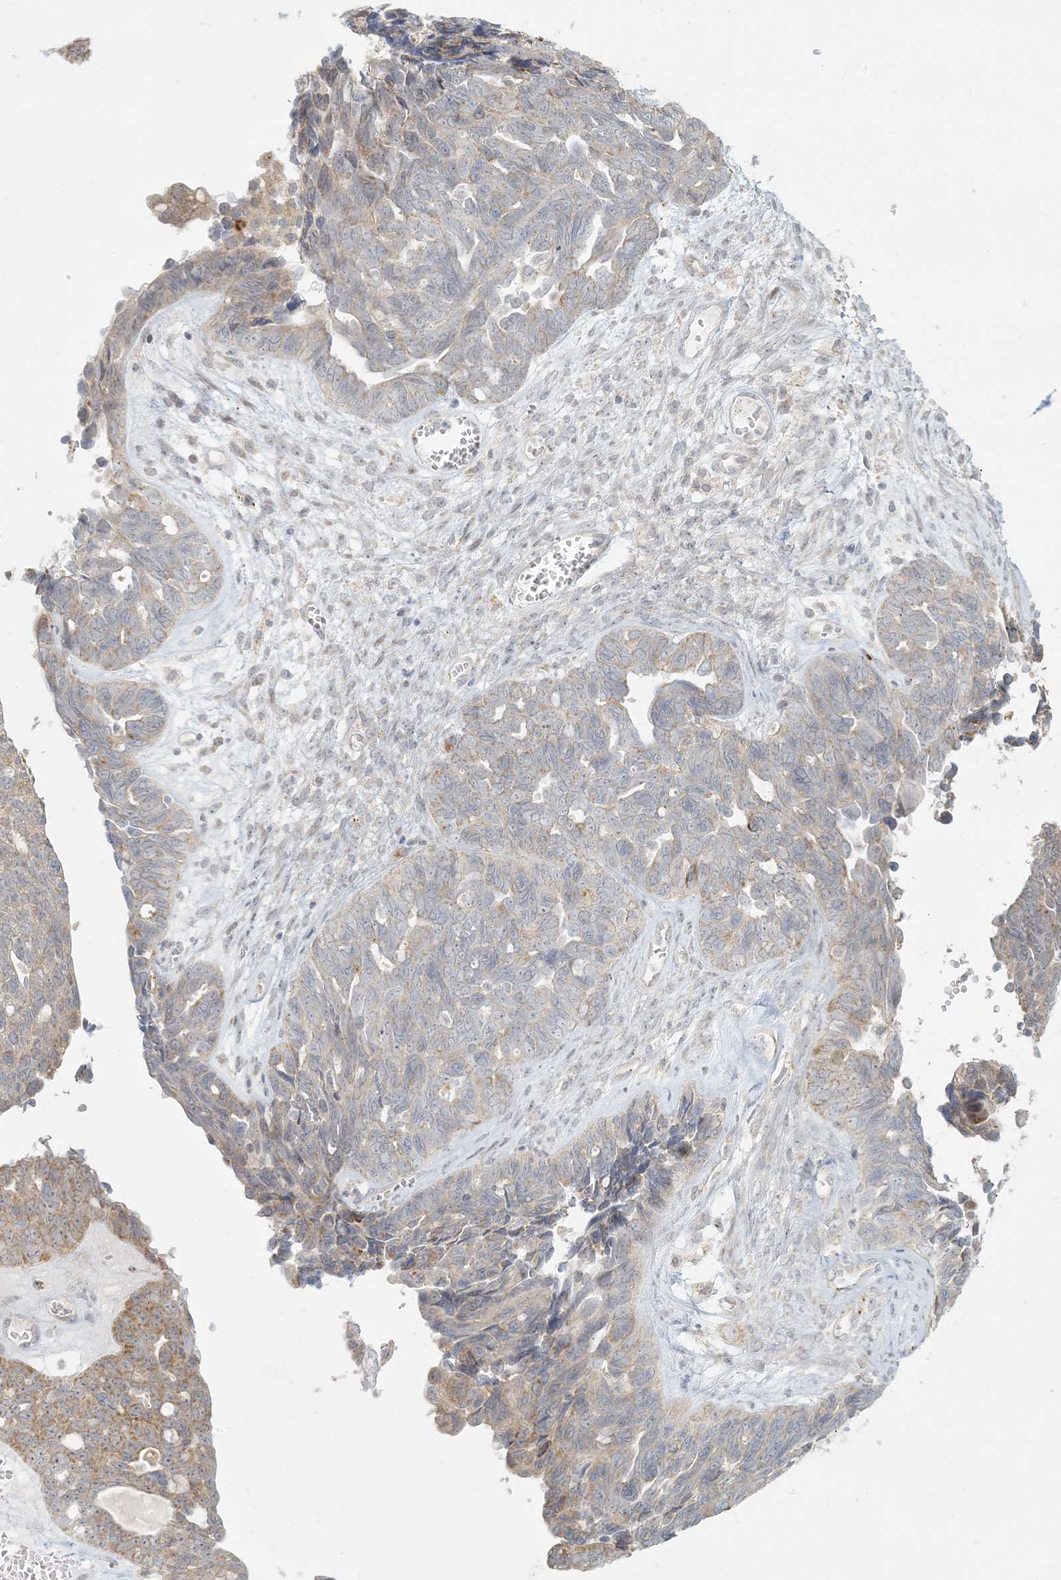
{"staining": {"intensity": "moderate", "quantity": "25%-75%", "location": "cytoplasmic/membranous"}, "tissue": "ovarian cancer", "cell_type": "Tumor cells", "image_type": "cancer", "snomed": [{"axis": "morphology", "description": "Cystadenocarcinoma, serous, NOS"}, {"axis": "topography", "description": "Ovary"}], "caption": "Moderate cytoplasmic/membranous positivity is appreciated in about 25%-75% of tumor cells in ovarian serous cystadenocarcinoma. (Brightfield microscopy of DAB IHC at high magnification).", "gene": "MCAT", "patient": {"sex": "female", "age": 79}}